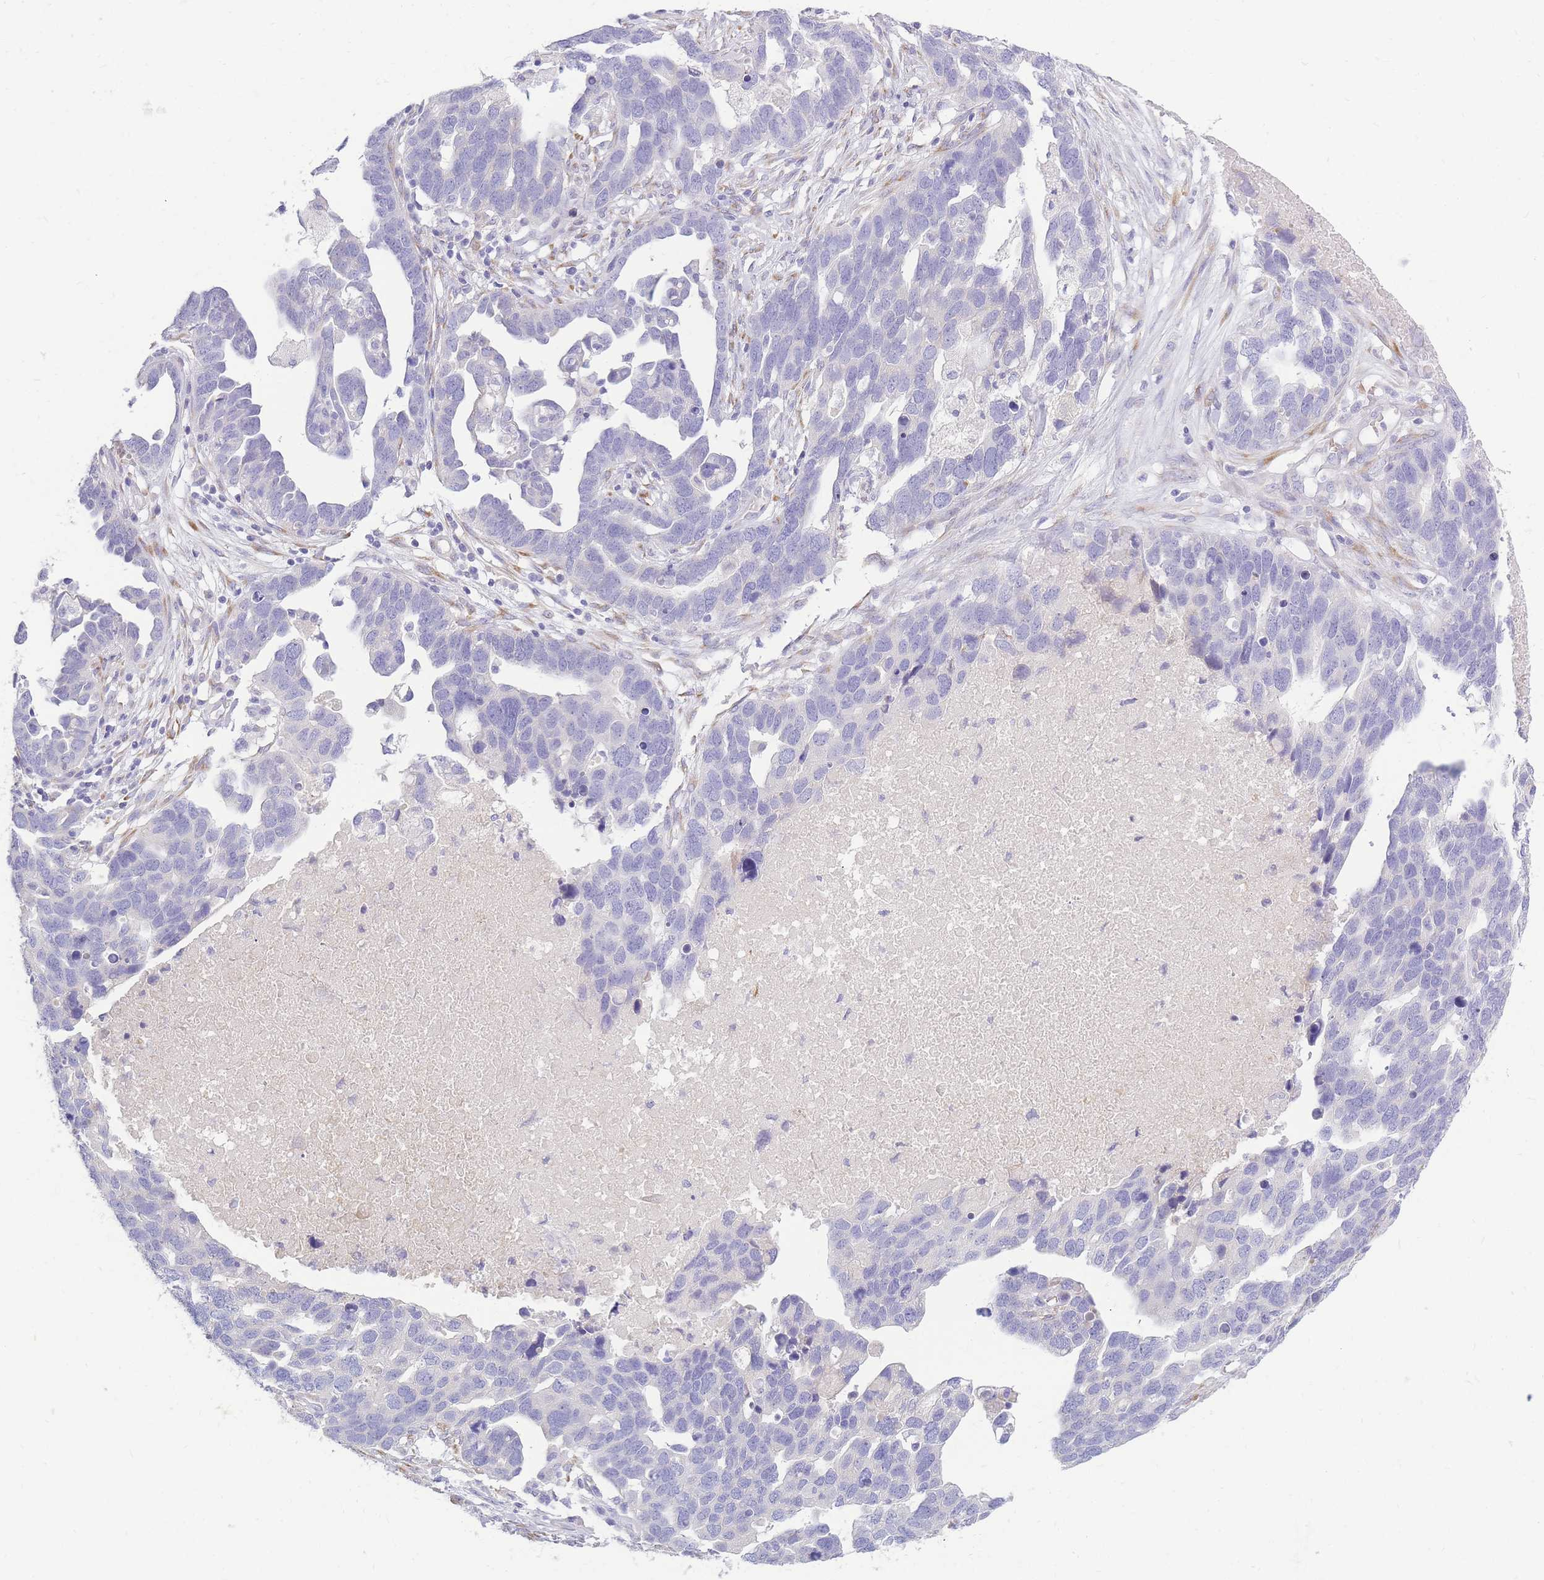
{"staining": {"intensity": "negative", "quantity": "none", "location": "none"}, "tissue": "ovarian cancer", "cell_type": "Tumor cells", "image_type": "cancer", "snomed": [{"axis": "morphology", "description": "Cystadenocarcinoma, serous, NOS"}, {"axis": "topography", "description": "Ovary"}], "caption": "DAB (3,3'-diaminobenzidine) immunohistochemical staining of human ovarian cancer demonstrates no significant positivity in tumor cells.", "gene": "TPSD1", "patient": {"sex": "female", "age": 54}}